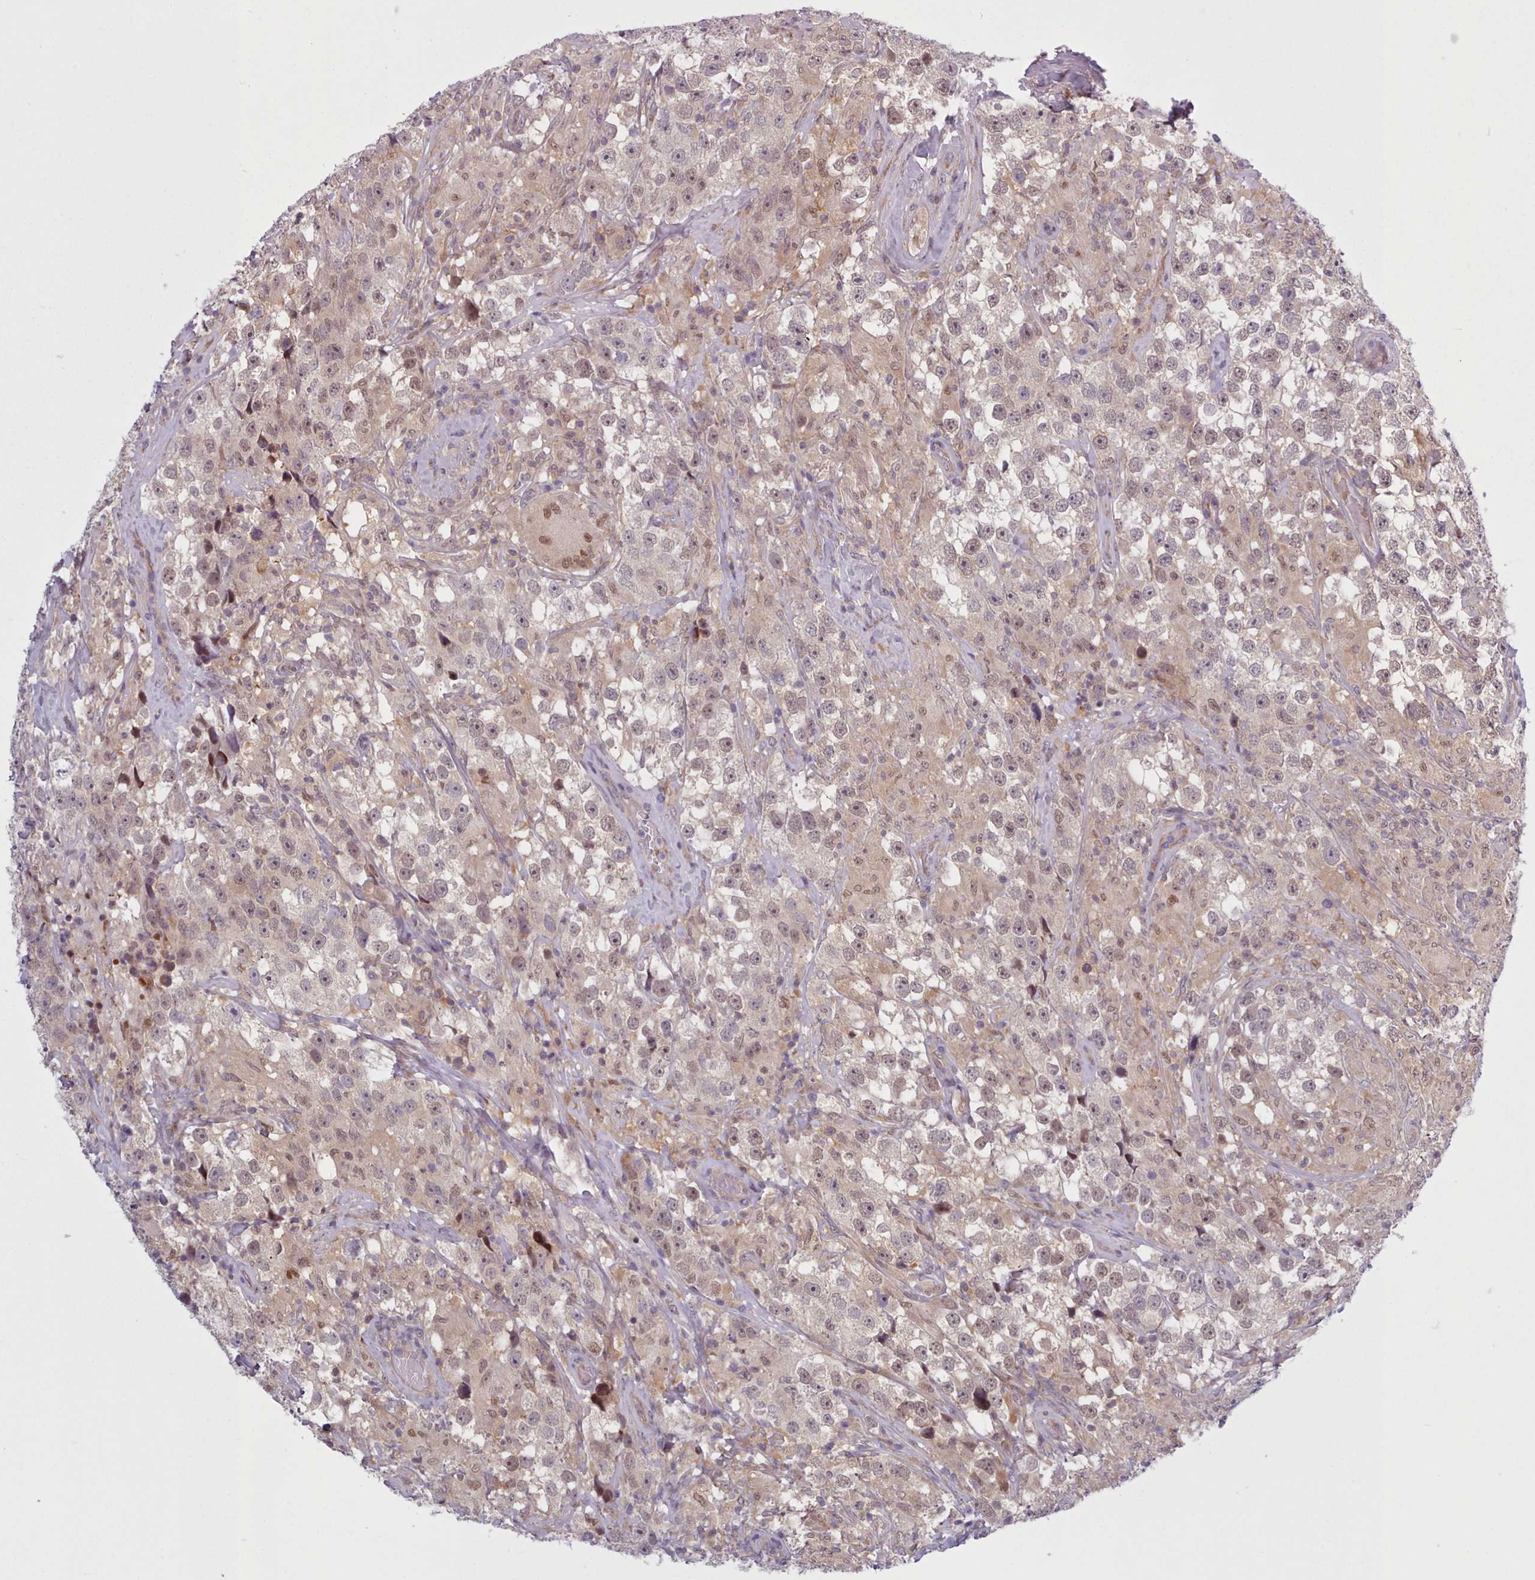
{"staining": {"intensity": "weak", "quantity": "25%-75%", "location": "nuclear"}, "tissue": "testis cancer", "cell_type": "Tumor cells", "image_type": "cancer", "snomed": [{"axis": "morphology", "description": "Seminoma, NOS"}, {"axis": "topography", "description": "Testis"}], "caption": "The histopathology image demonstrates a brown stain indicating the presence of a protein in the nuclear of tumor cells in testis seminoma.", "gene": "KBTBD7", "patient": {"sex": "male", "age": 46}}